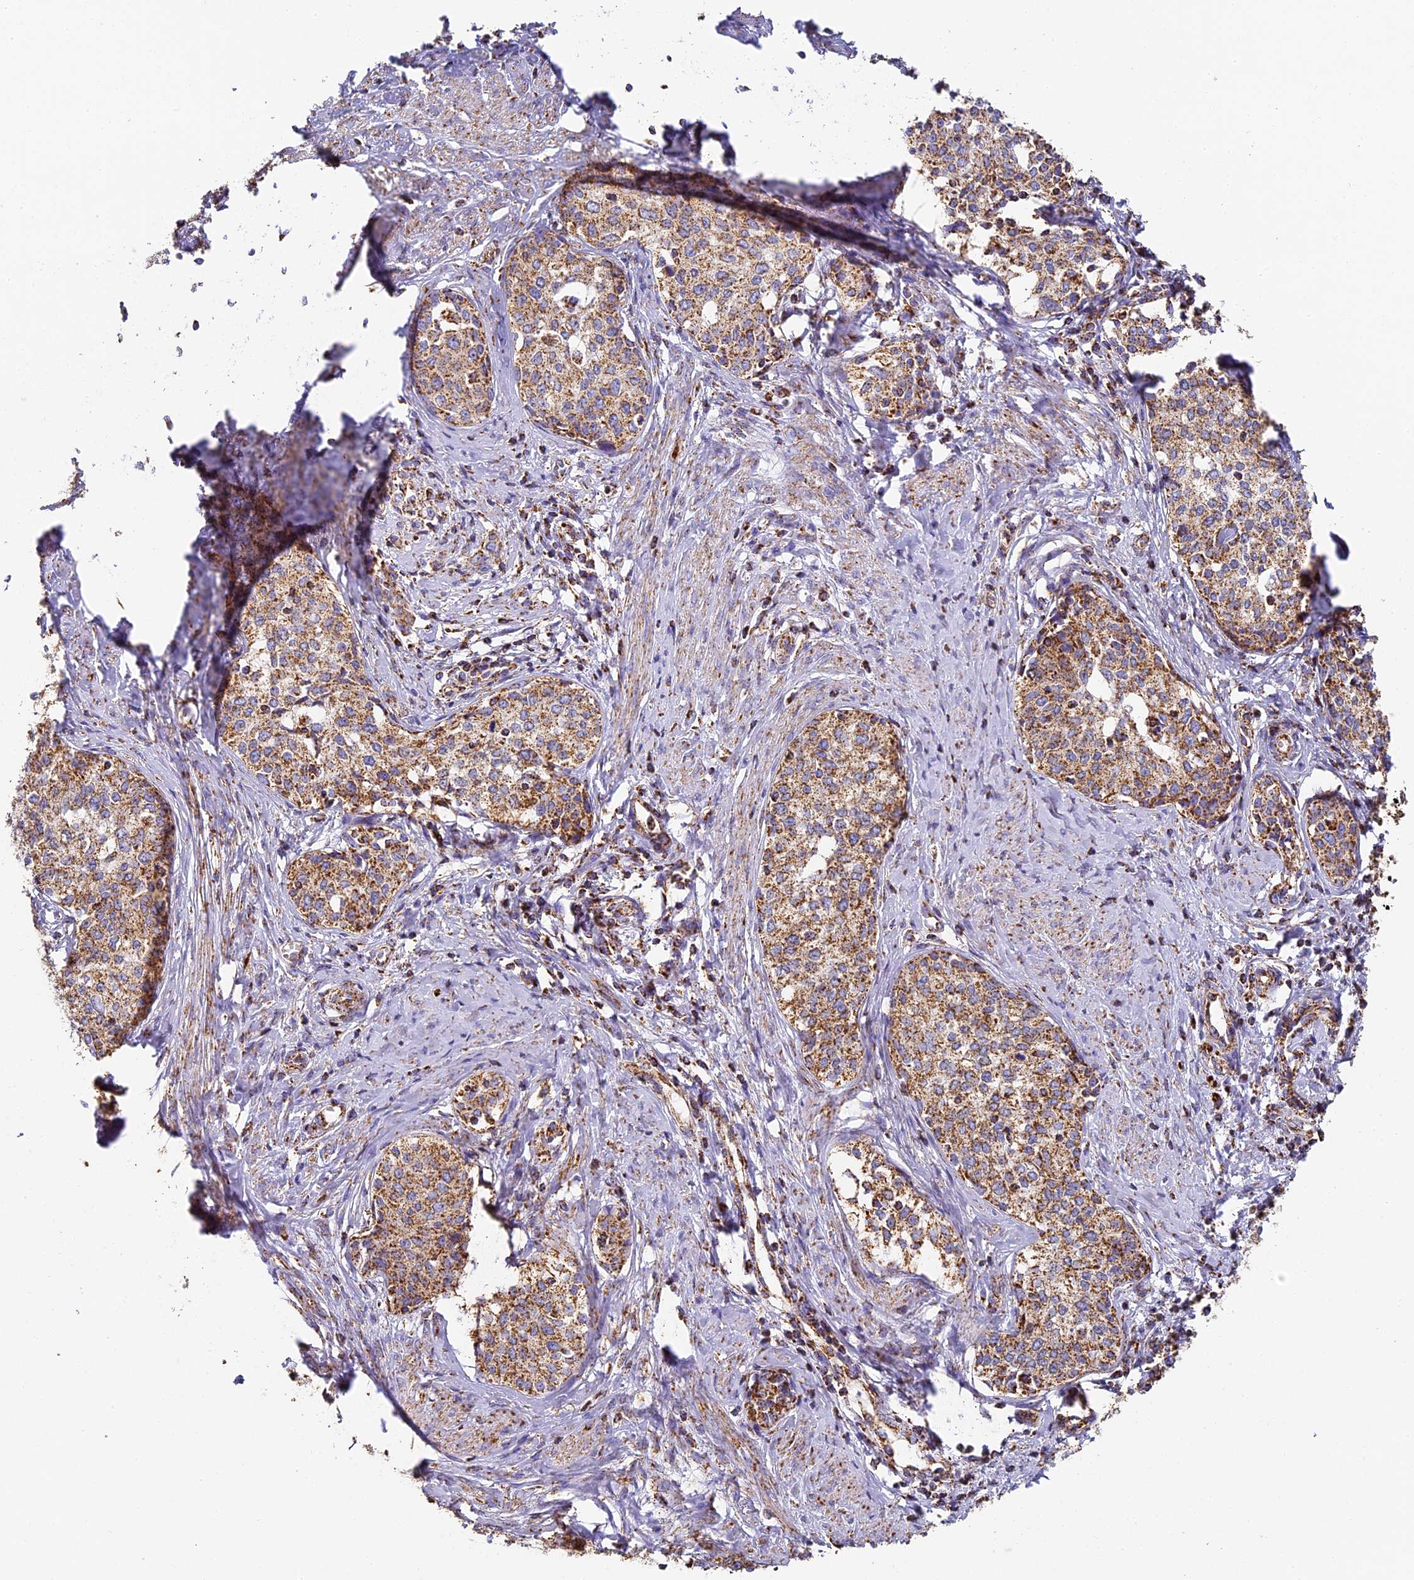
{"staining": {"intensity": "moderate", "quantity": ">75%", "location": "cytoplasmic/membranous"}, "tissue": "cervical cancer", "cell_type": "Tumor cells", "image_type": "cancer", "snomed": [{"axis": "morphology", "description": "Squamous cell carcinoma, NOS"}, {"axis": "morphology", "description": "Adenocarcinoma, NOS"}, {"axis": "topography", "description": "Cervix"}], "caption": "About >75% of tumor cells in human squamous cell carcinoma (cervical) demonstrate moderate cytoplasmic/membranous protein positivity as visualized by brown immunohistochemical staining.", "gene": "STK17A", "patient": {"sex": "female", "age": 52}}